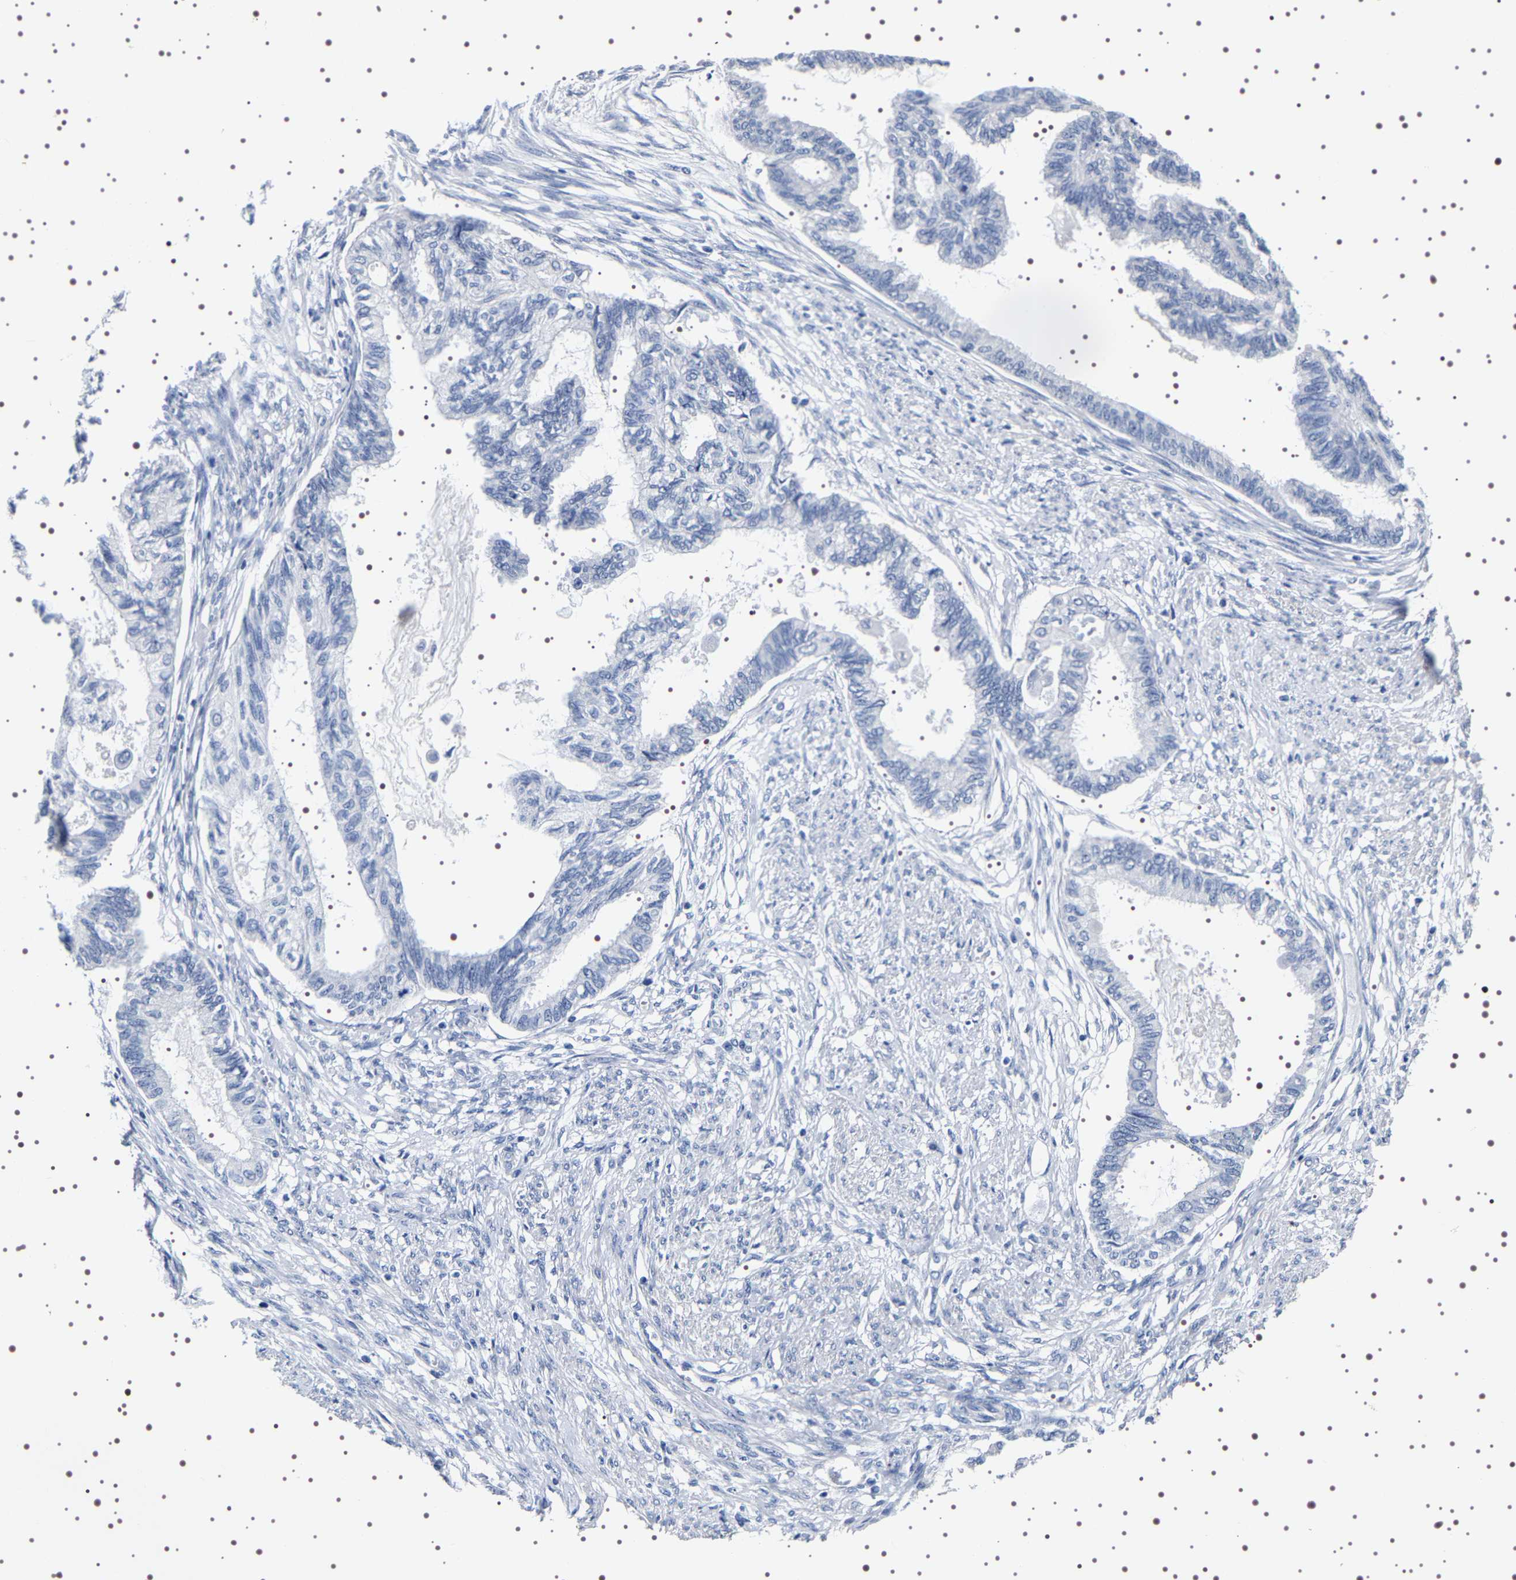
{"staining": {"intensity": "negative", "quantity": "none", "location": "none"}, "tissue": "cervical cancer", "cell_type": "Tumor cells", "image_type": "cancer", "snomed": [{"axis": "morphology", "description": "Normal tissue, NOS"}, {"axis": "morphology", "description": "Adenocarcinoma, NOS"}, {"axis": "topography", "description": "Cervix"}, {"axis": "topography", "description": "Endometrium"}], "caption": "DAB immunohistochemical staining of adenocarcinoma (cervical) displays no significant positivity in tumor cells.", "gene": "UBQLN3", "patient": {"sex": "female", "age": 86}}